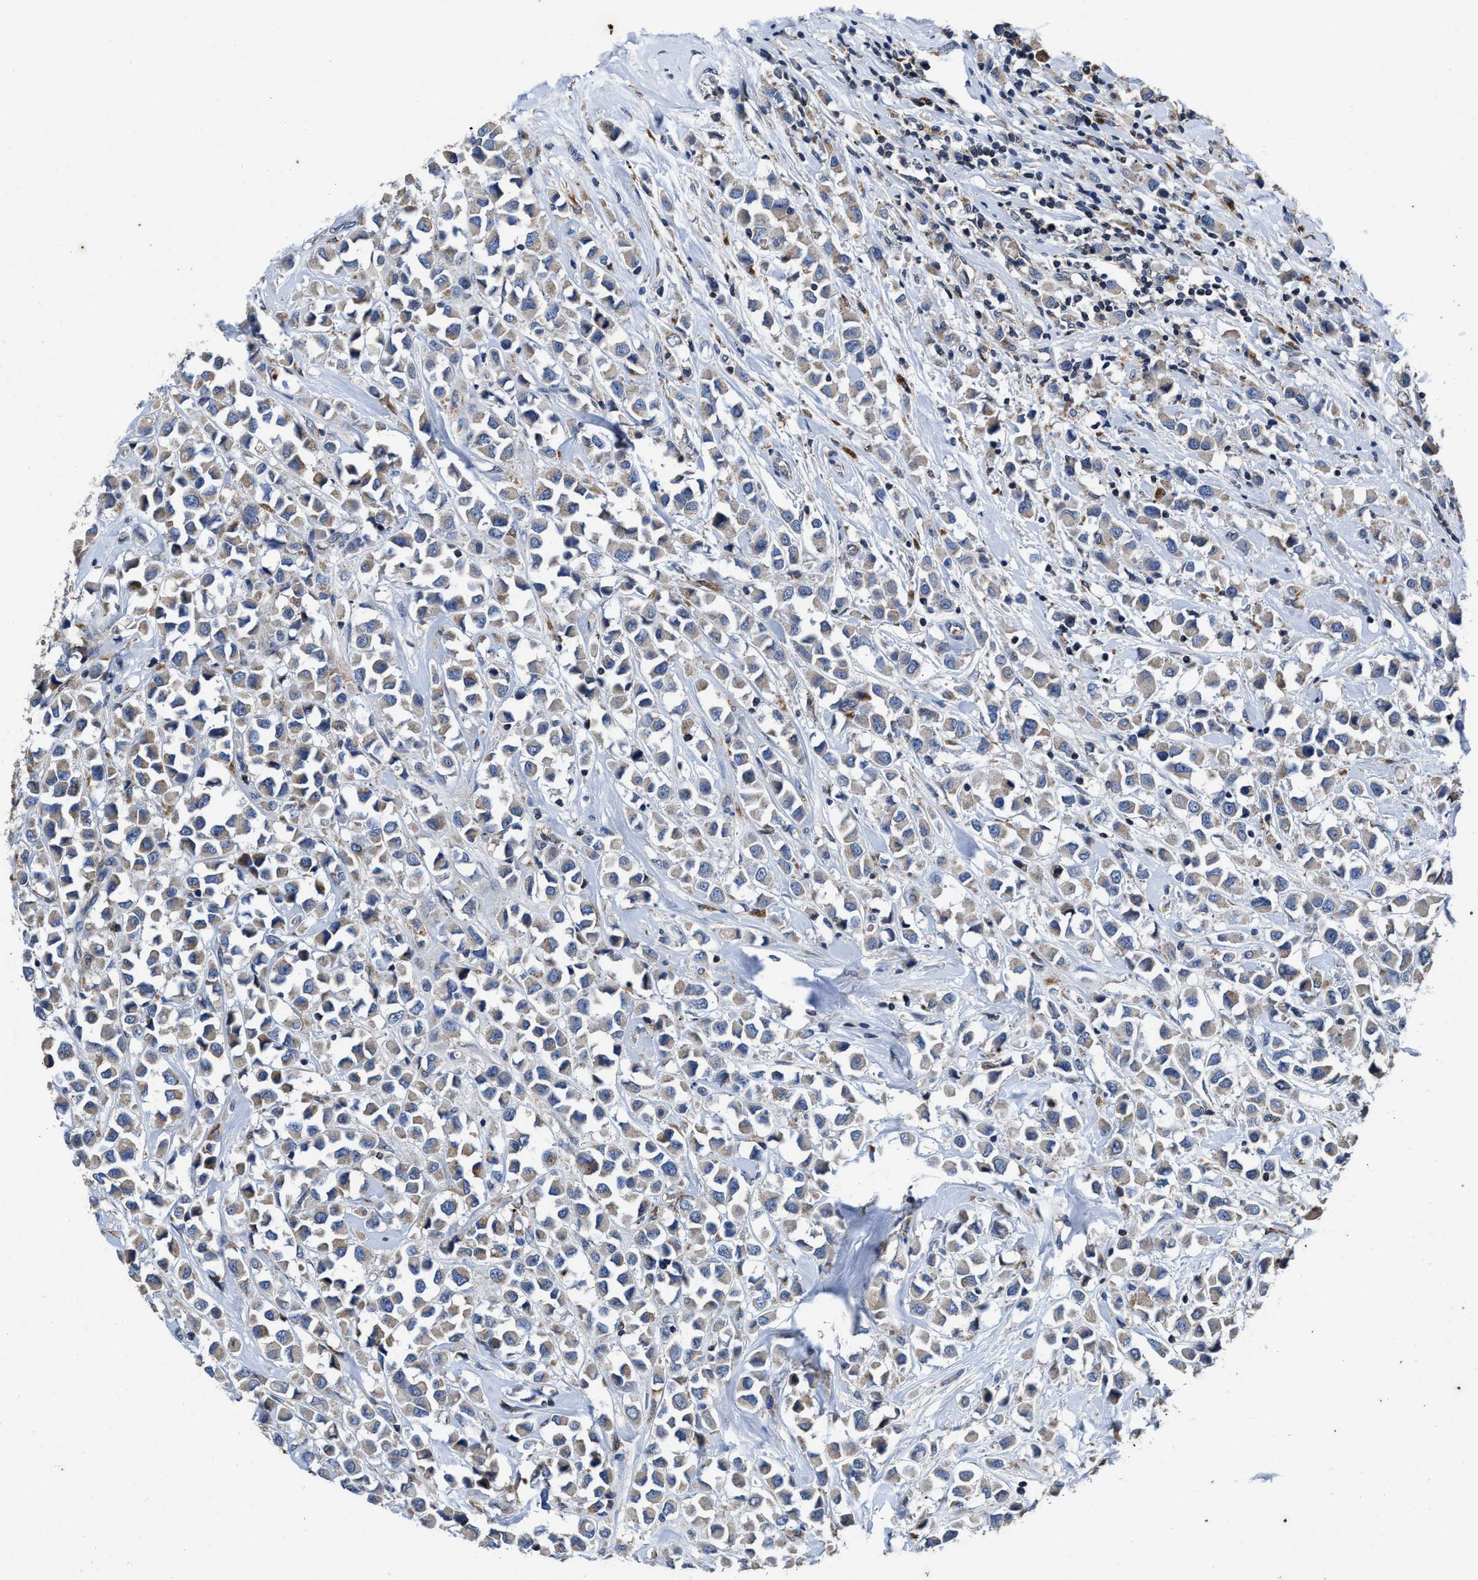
{"staining": {"intensity": "weak", "quantity": ">75%", "location": "cytoplasmic/membranous"}, "tissue": "breast cancer", "cell_type": "Tumor cells", "image_type": "cancer", "snomed": [{"axis": "morphology", "description": "Duct carcinoma"}, {"axis": "topography", "description": "Breast"}], "caption": "Protein analysis of breast intraductal carcinoma tissue reveals weak cytoplasmic/membranous expression in about >75% of tumor cells.", "gene": "CACNA1D", "patient": {"sex": "female", "age": 61}}